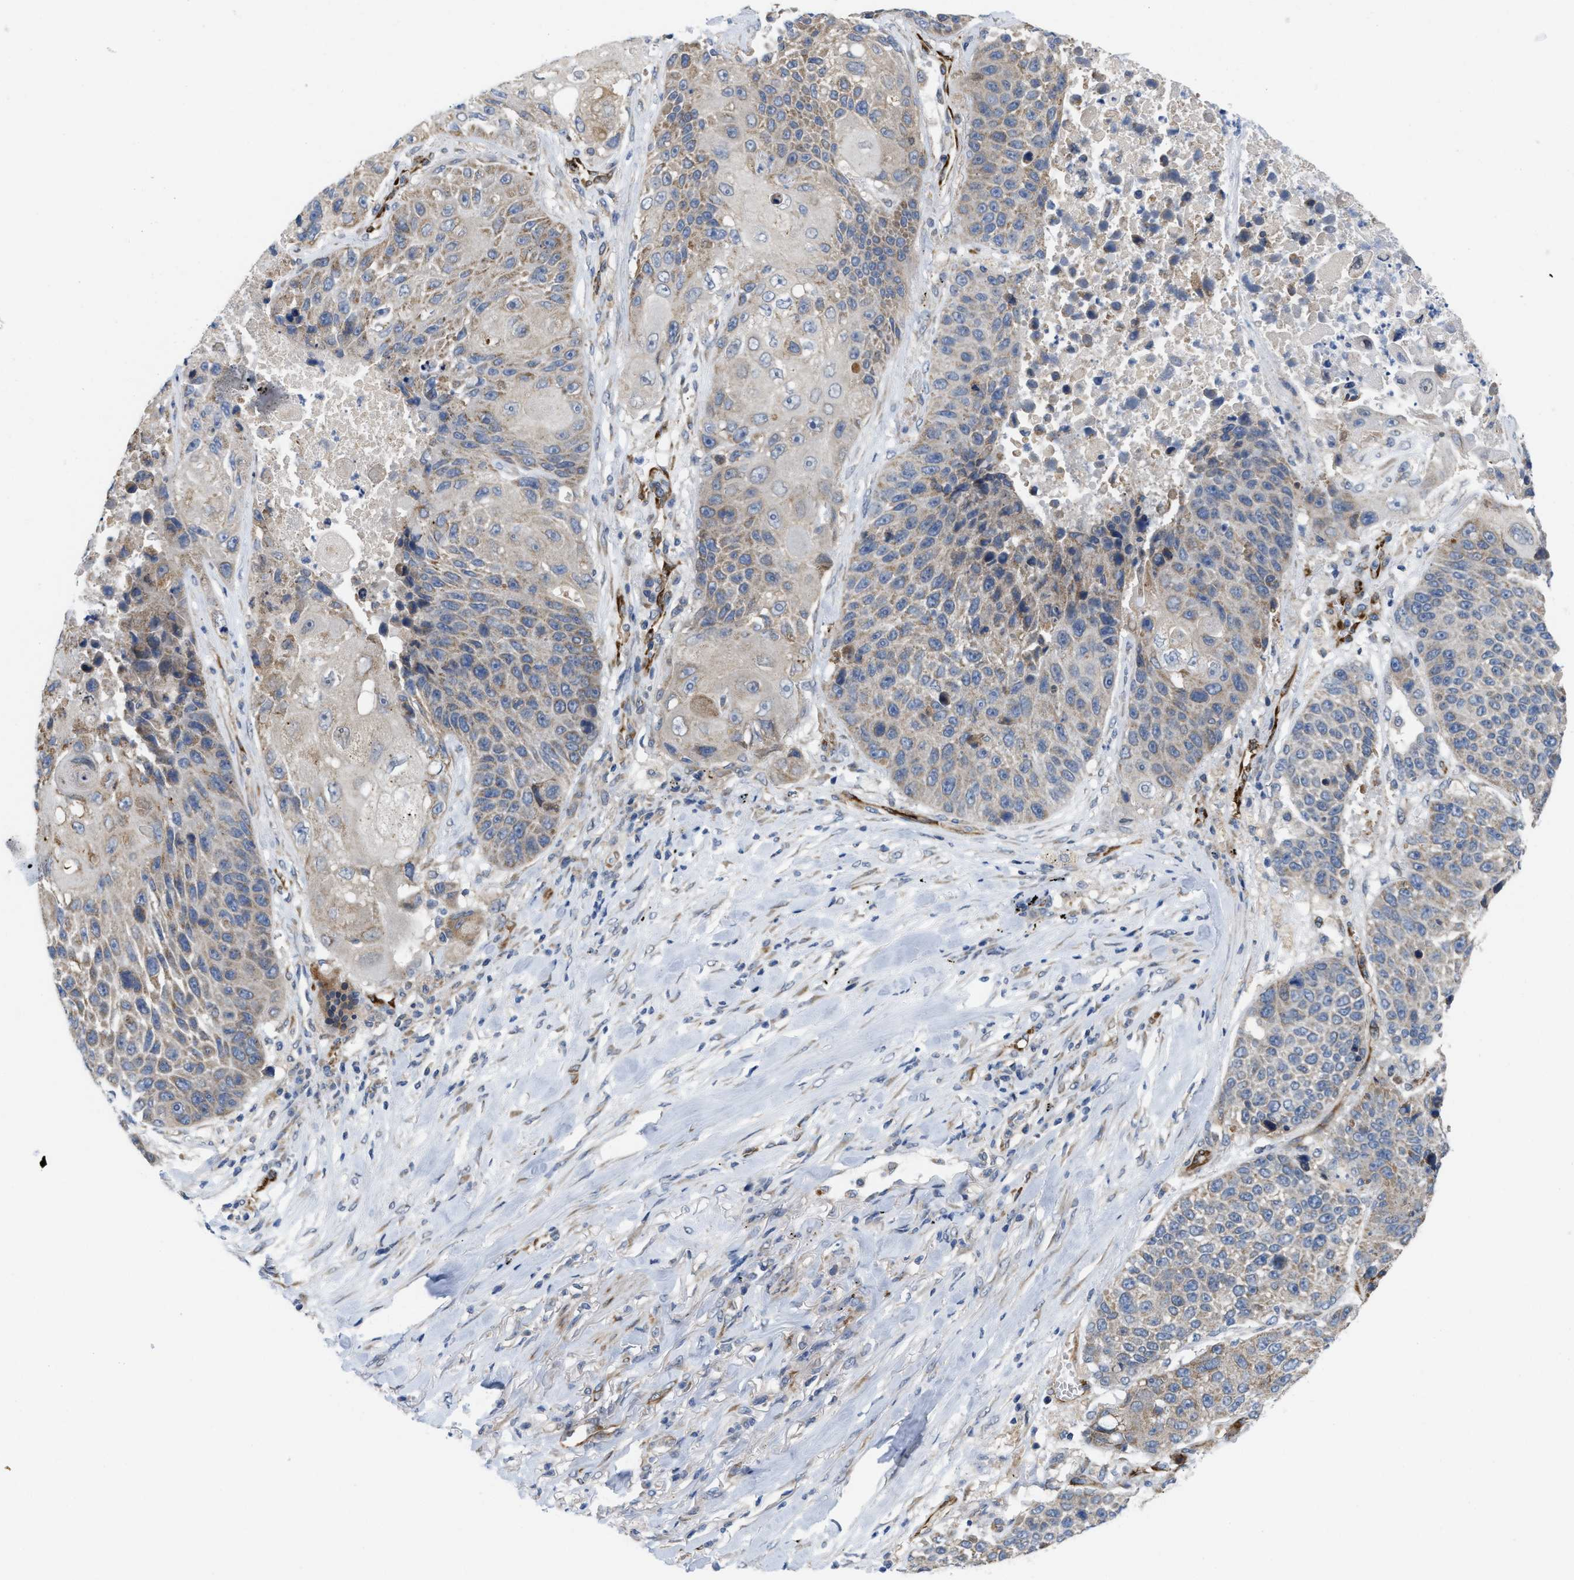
{"staining": {"intensity": "weak", "quantity": "<25%", "location": "cytoplasmic/membranous"}, "tissue": "lung cancer", "cell_type": "Tumor cells", "image_type": "cancer", "snomed": [{"axis": "morphology", "description": "Squamous cell carcinoma, NOS"}, {"axis": "topography", "description": "Lung"}], "caption": "An image of squamous cell carcinoma (lung) stained for a protein shows no brown staining in tumor cells.", "gene": "EOGT", "patient": {"sex": "male", "age": 61}}